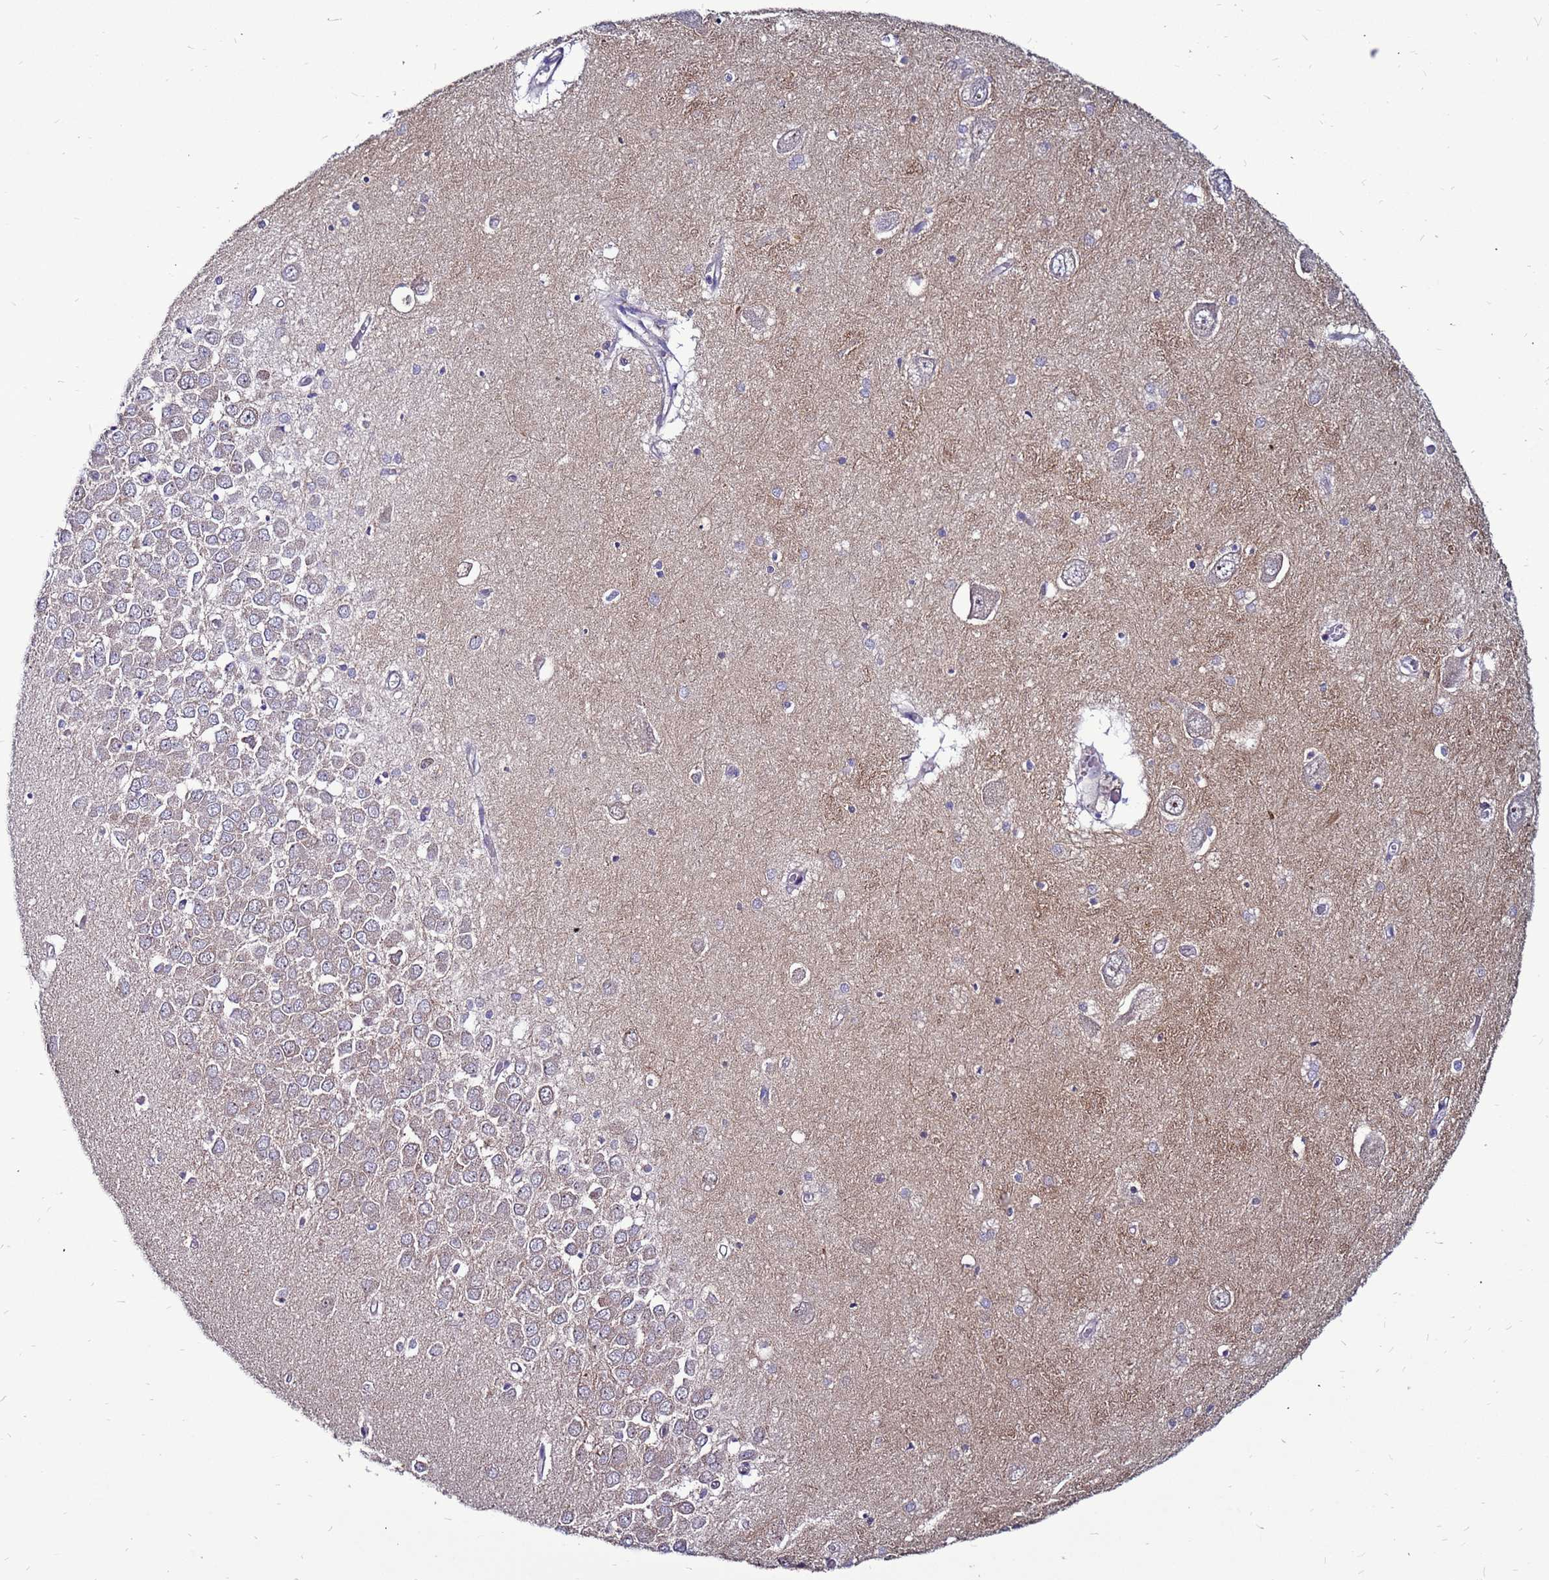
{"staining": {"intensity": "weak", "quantity": "<25%", "location": "cytoplasmic/membranous"}, "tissue": "hippocampus", "cell_type": "Glial cells", "image_type": "normal", "snomed": [{"axis": "morphology", "description": "Normal tissue, NOS"}, {"axis": "topography", "description": "Hippocampus"}], "caption": "Protein analysis of normal hippocampus reveals no significant staining in glial cells.", "gene": "GPN3", "patient": {"sex": "male", "age": 70}}